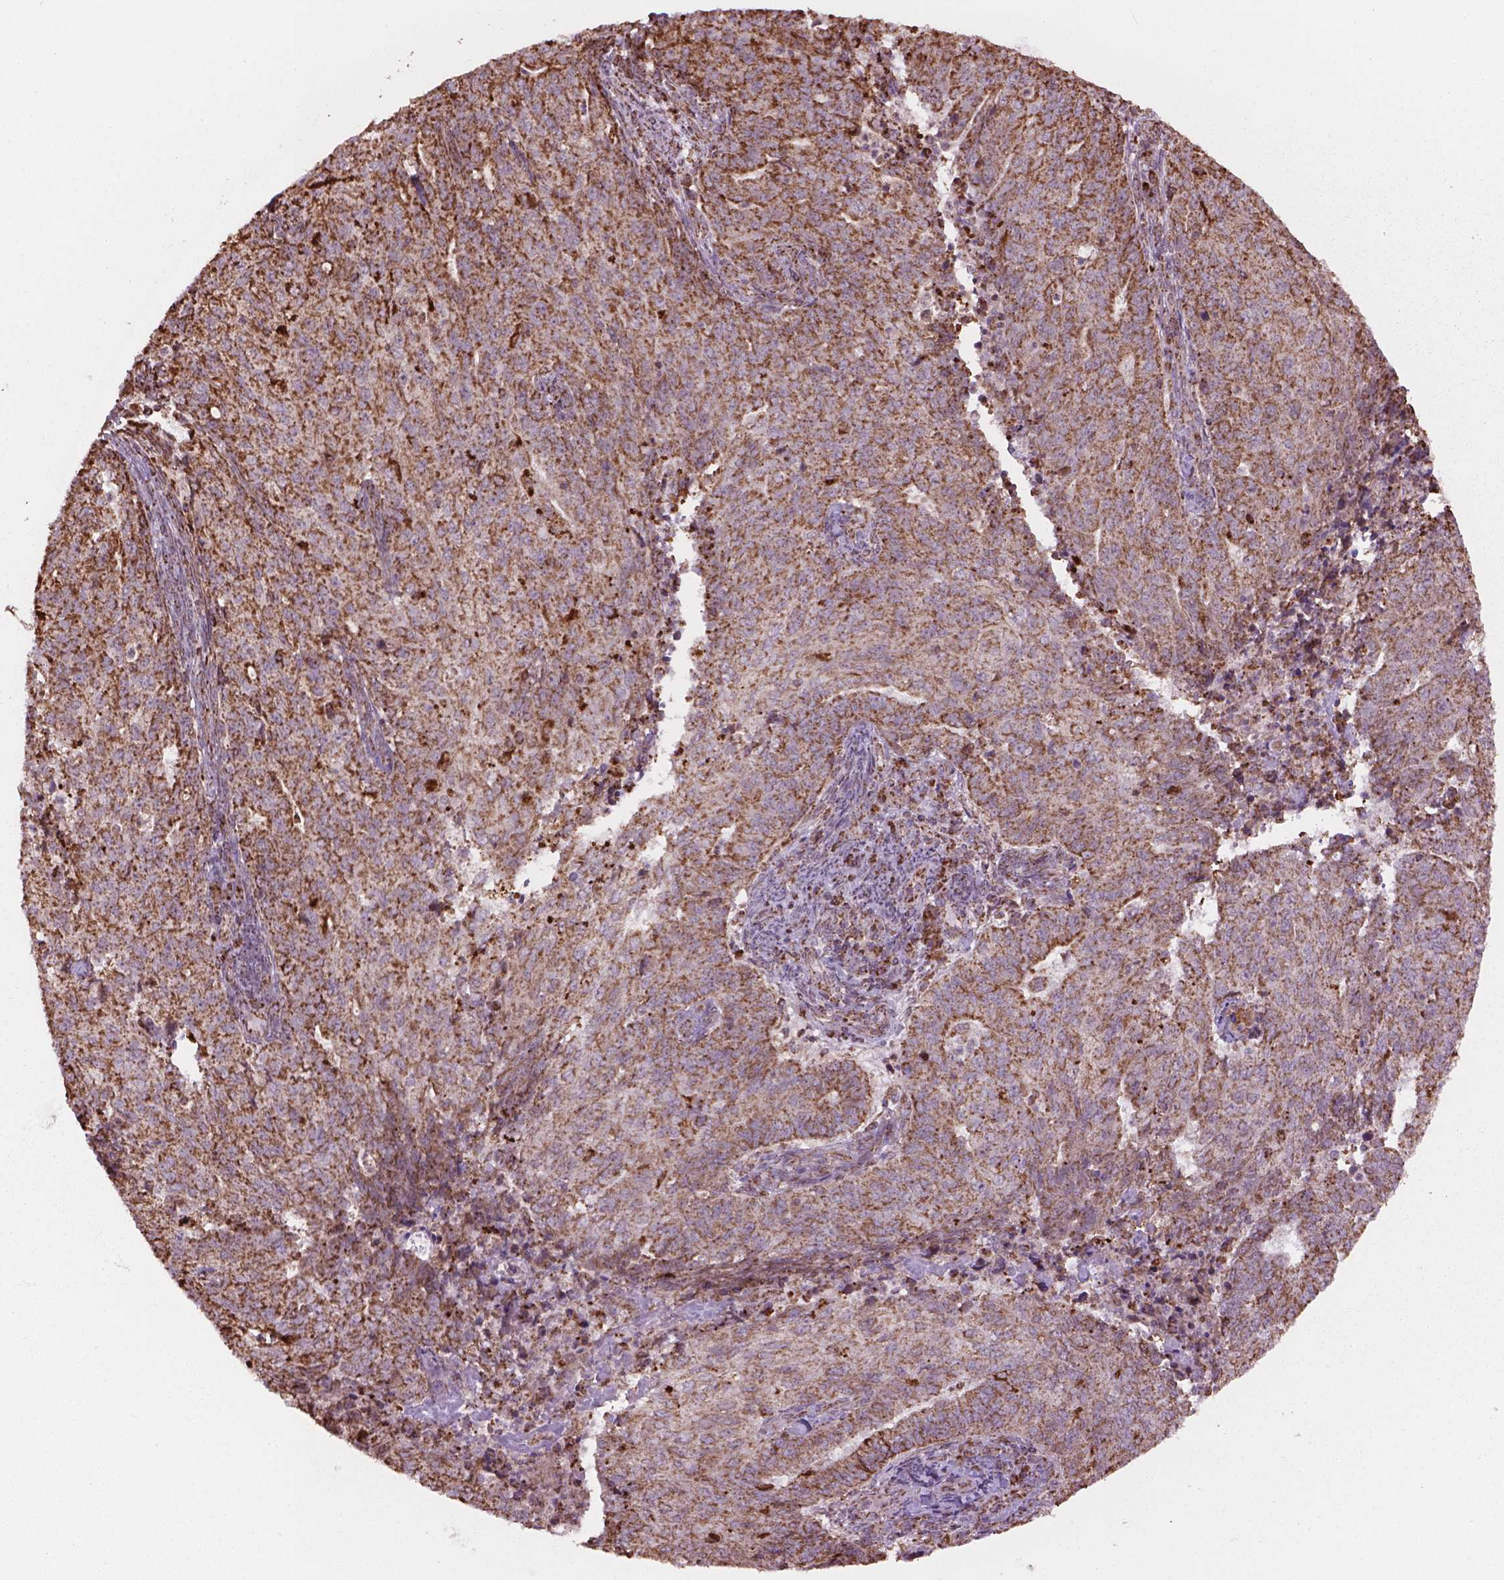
{"staining": {"intensity": "moderate", "quantity": "25%-75%", "location": "cytoplasmic/membranous"}, "tissue": "endometrial cancer", "cell_type": "Tumor cells", "image_type": "cancer", "snomed": [{"axis": "morphology", "description": "Adenocarcinoma, NOS"}, {"axis": "topography", "description": "Endometrium"}], "caption": "DAB immunohistochemical staining of endometrial cancer (adenocarcinoma) demonstrates moderate cytoplasmic/membranous protein positivity in about 25%-75% of tumor cells.", "gene": "HS3ST3A1", "patient": {"sex": "female", "age": 82}}